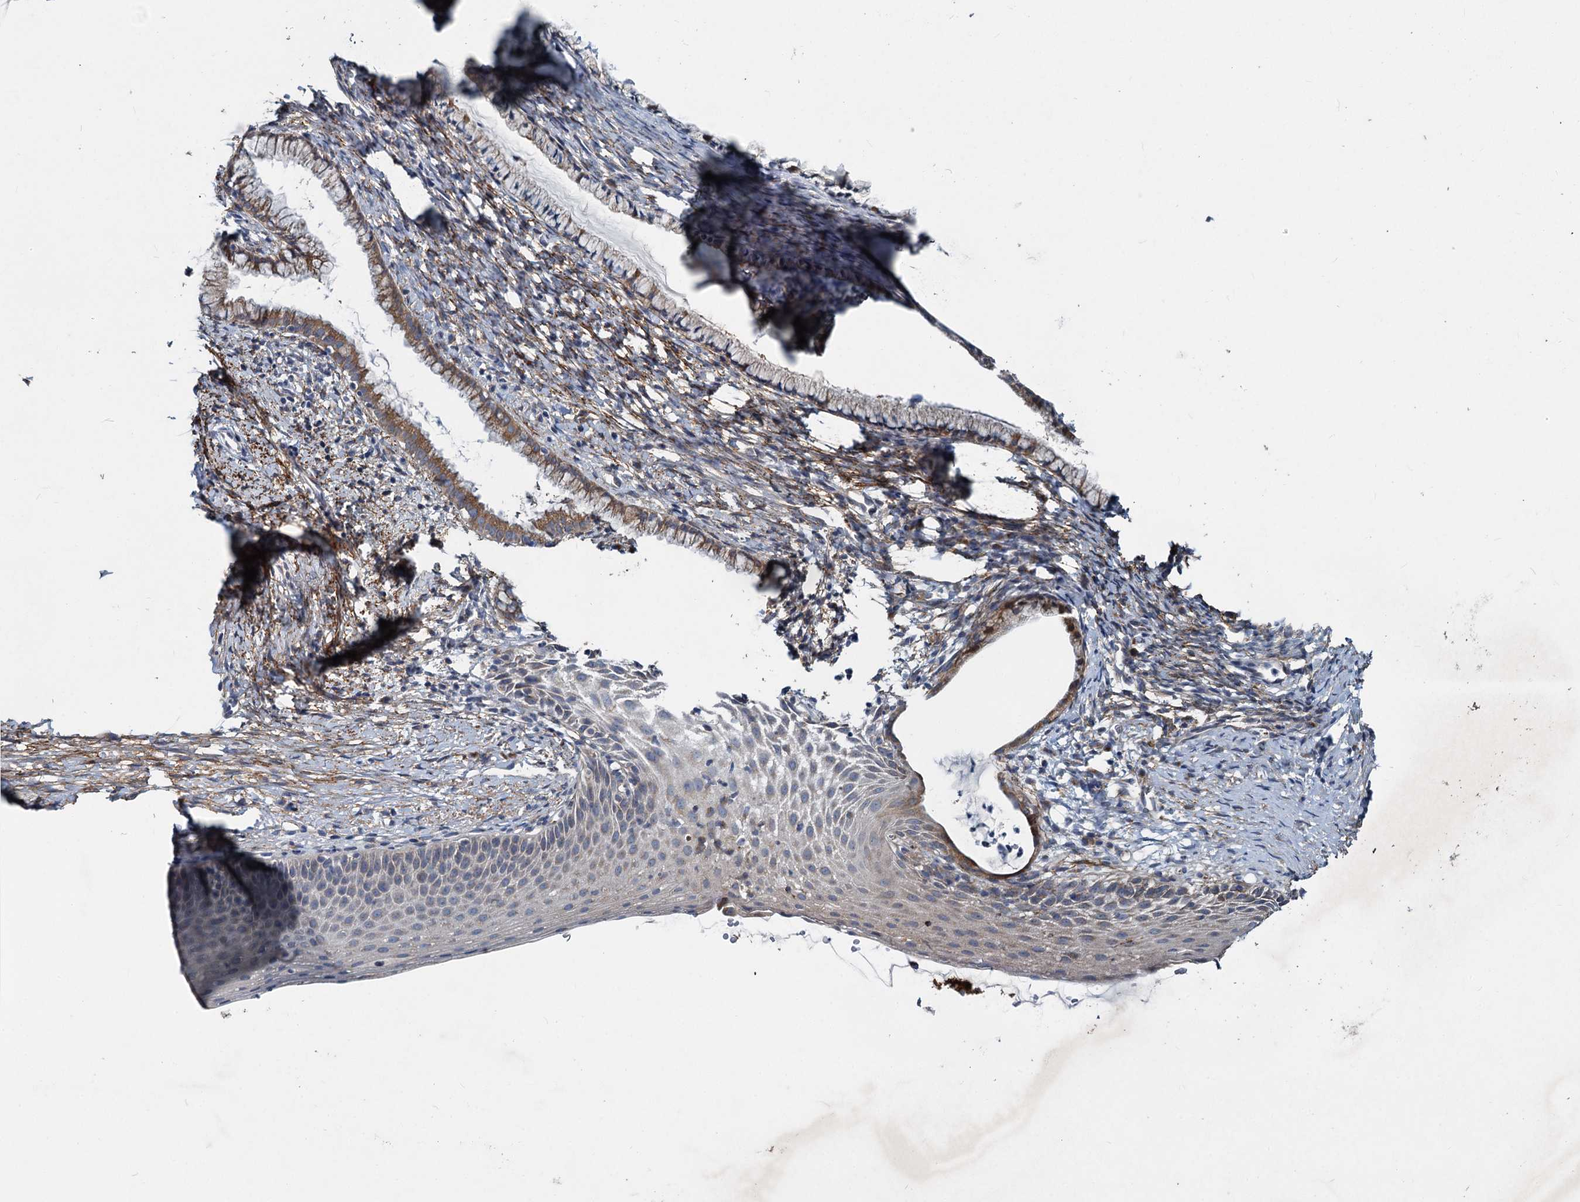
{"staining": {"intensity": "moderate", "quantity": ">75%", "location": "cytoplasmic/membranous"}, "tissue": "cervix", "cell_type": "Glandular cells", "image_type": "normal", "snomed": [{"axis": "morphology", "description": "Normal tissue, NOS"}, {"axis": "topography", "description": "Cervix"}], "caption": "Immunohistochemistry (IHC) image of normal cervix: human cervix stained using IHC shows medium levels of moderate protein expression localized specifically in the cytoplasmic/membranous of glandular cells, appearing as a cytoplasmic/membranous brown color.", "gene": "ADCY2", "patient": {"sex": "female", "age": 36}}